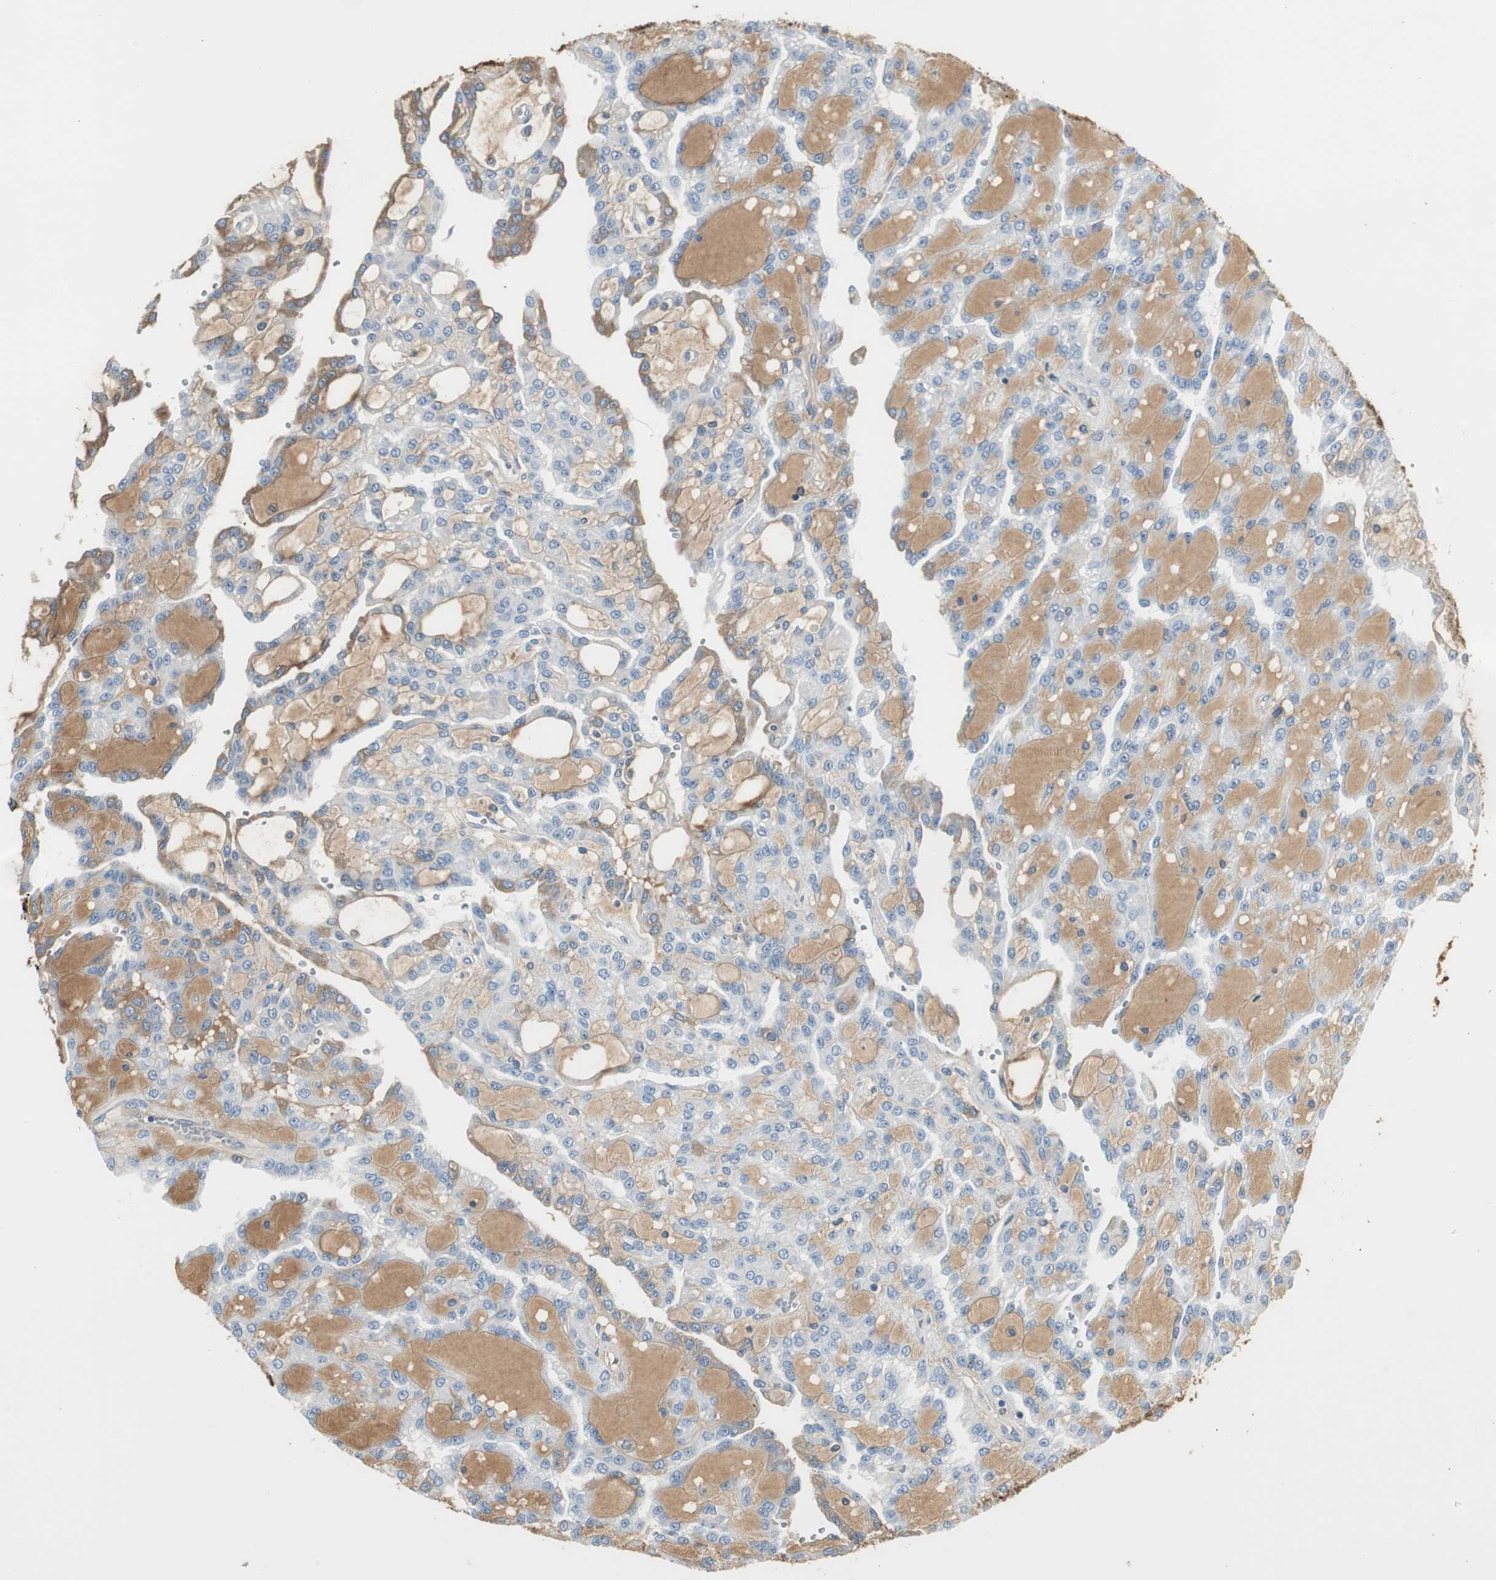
{"staining": {"intensity": "weak", "quantity": "<25%", "location": "cytoplasmic/membranous"}, "tissue": "renal cancer", "cell_type": "Tumor cells", "image_type": "cancer", "snomed": [{"axis": "morphology", "description": "Adenocarcinoma, NOS"}, {"axis": "topography", "description": "Kidney"}], "caption": "Immunohistochemical staining of renal cancer (adenocarcinoma) exhibits no significant expression in tumor cells.", "gene": "IGHA1", "patient": {"sex": "male", "age": 63}}